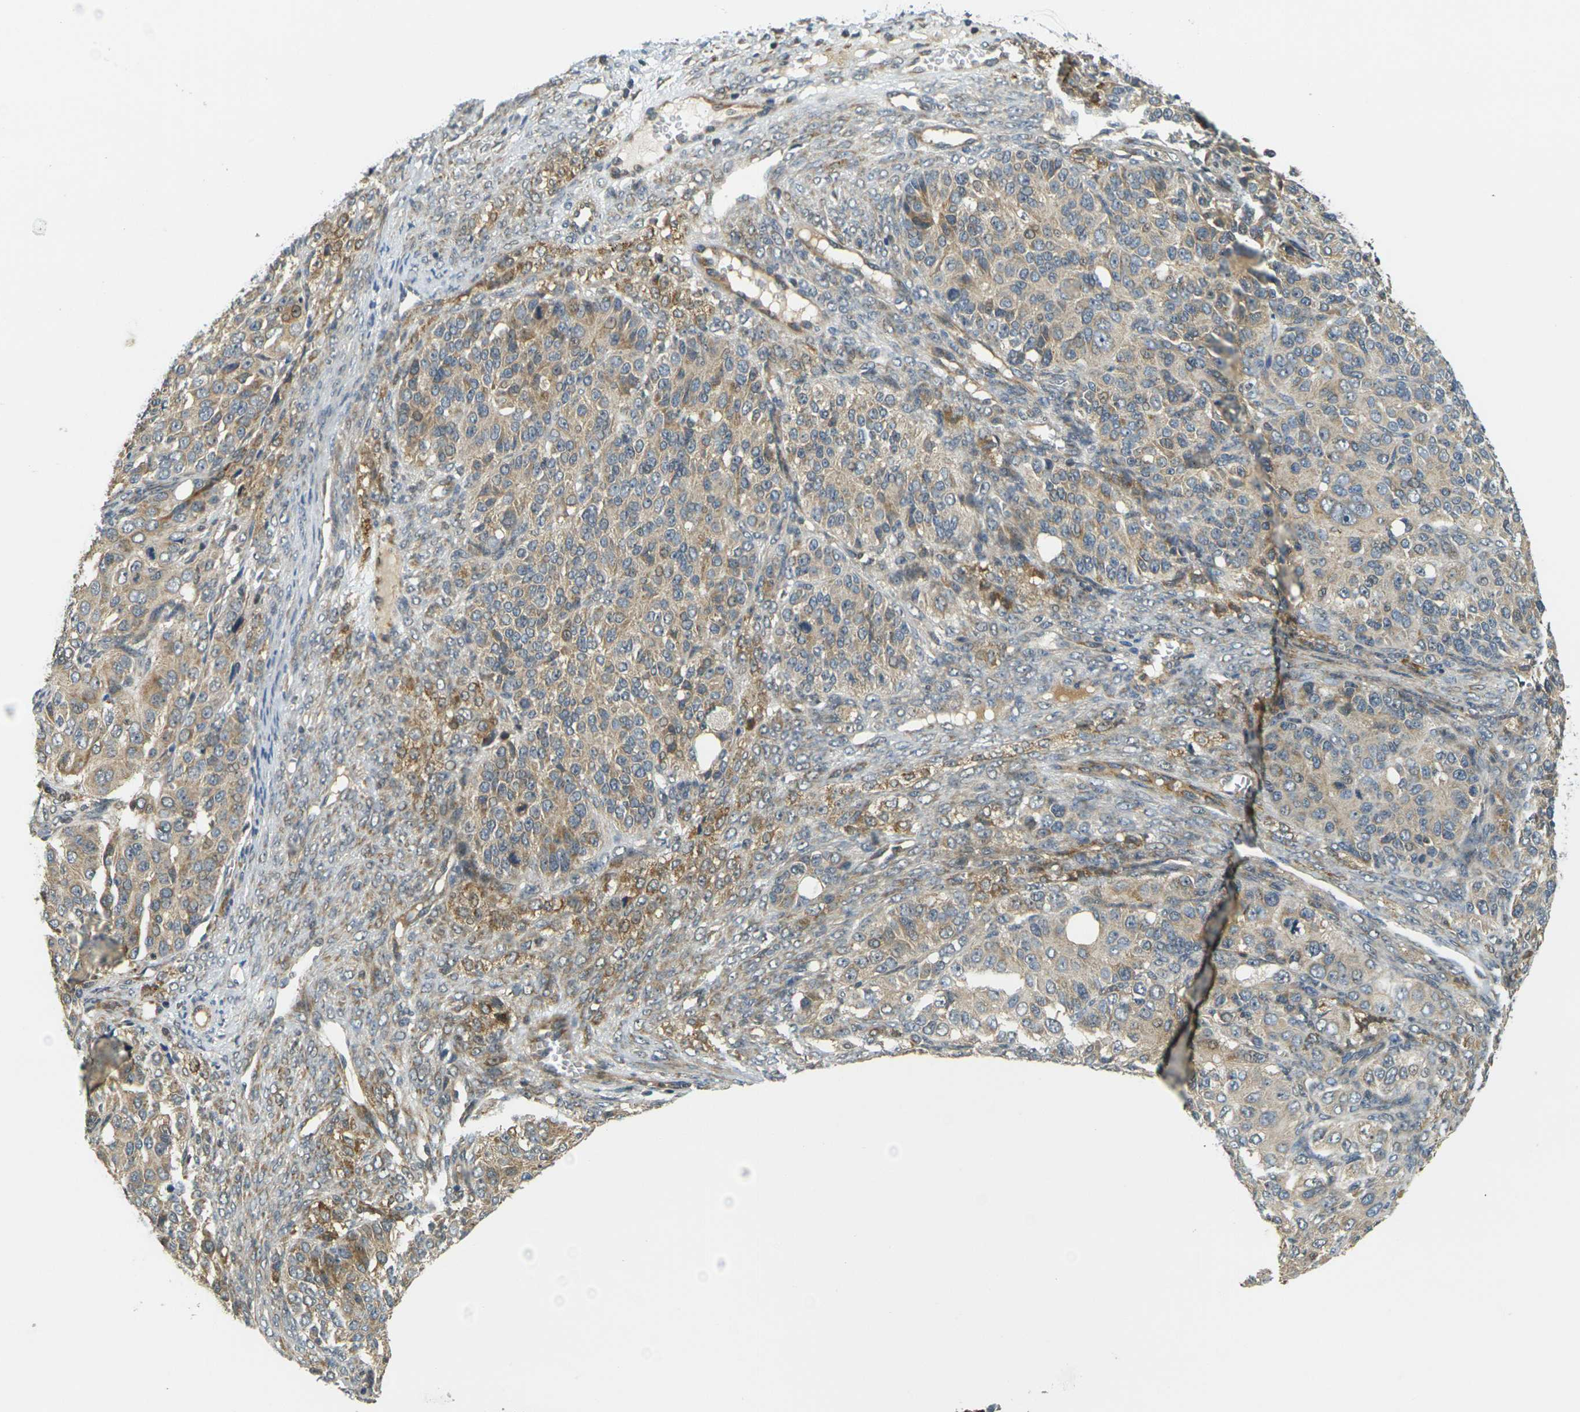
{"staining": {"intensity": "weak", "quantity": "25%-75%", "location": "cytoplasmic/membranous"}, "tissue": "ovarian cancer", "cell_type": "Tumor cells", "image_type": "cancer", "snomed": [{"axis": "morphology", "description": "Carcinoma, endometroid"}, {"axis": "topography", "description": "Ovary"}], "caption": "Weak cytoplasmic/membranous expression for a protein is identified in about 25%-75% of tumor cells of ovarian cancer using immunohistochemistry (IHC).", "gene": "KLHL8", "patient": {"sex": "female", "age": 51}}